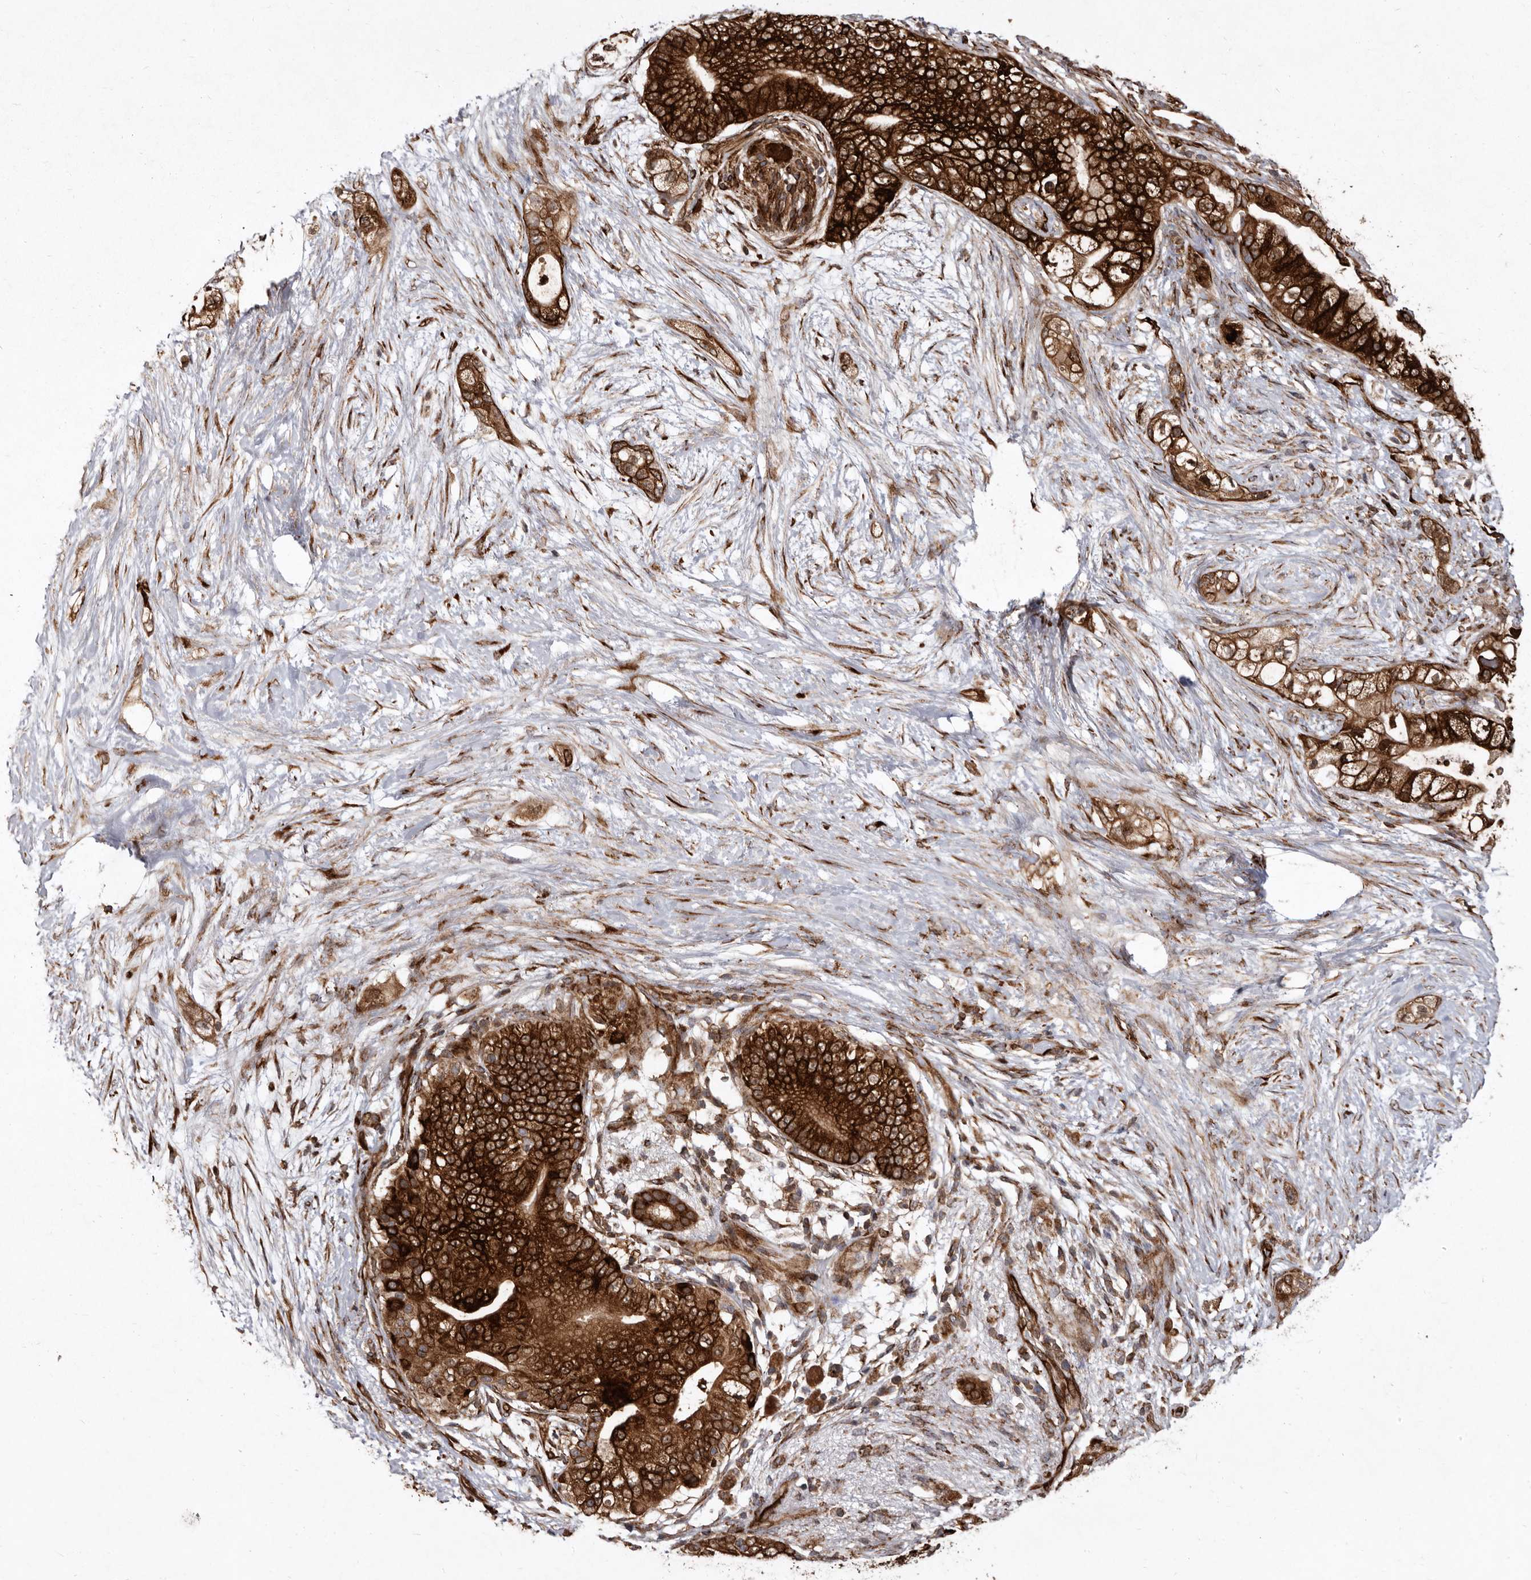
{"staining": {"intensity": "strong", "quantity": ">75%", "location": "cytoplasmic/membranous"}, "tissue": "pancreatic cancer", "cell_type": "Tumor cells", "image_type": "cancer", "snomed": [{"axis": "morphology", "description": "Adenocarcinoma, NOS"}, {"axis": "topography", "description": "Pancreas"}], "caption": "A brown stain highlights strong cytoplasmic/membranous expression of a protein in human pancreatic cancer (adenocarcinoma) tumor cells. The protein is stained brown, and the nuclei are stained in blue (DAB (3,3'-diaminobenzidine) IHC with brightfield microscopy, high magnification).", "gene": "FLAD1", "patient": {"sex": "male", "age": 53}}